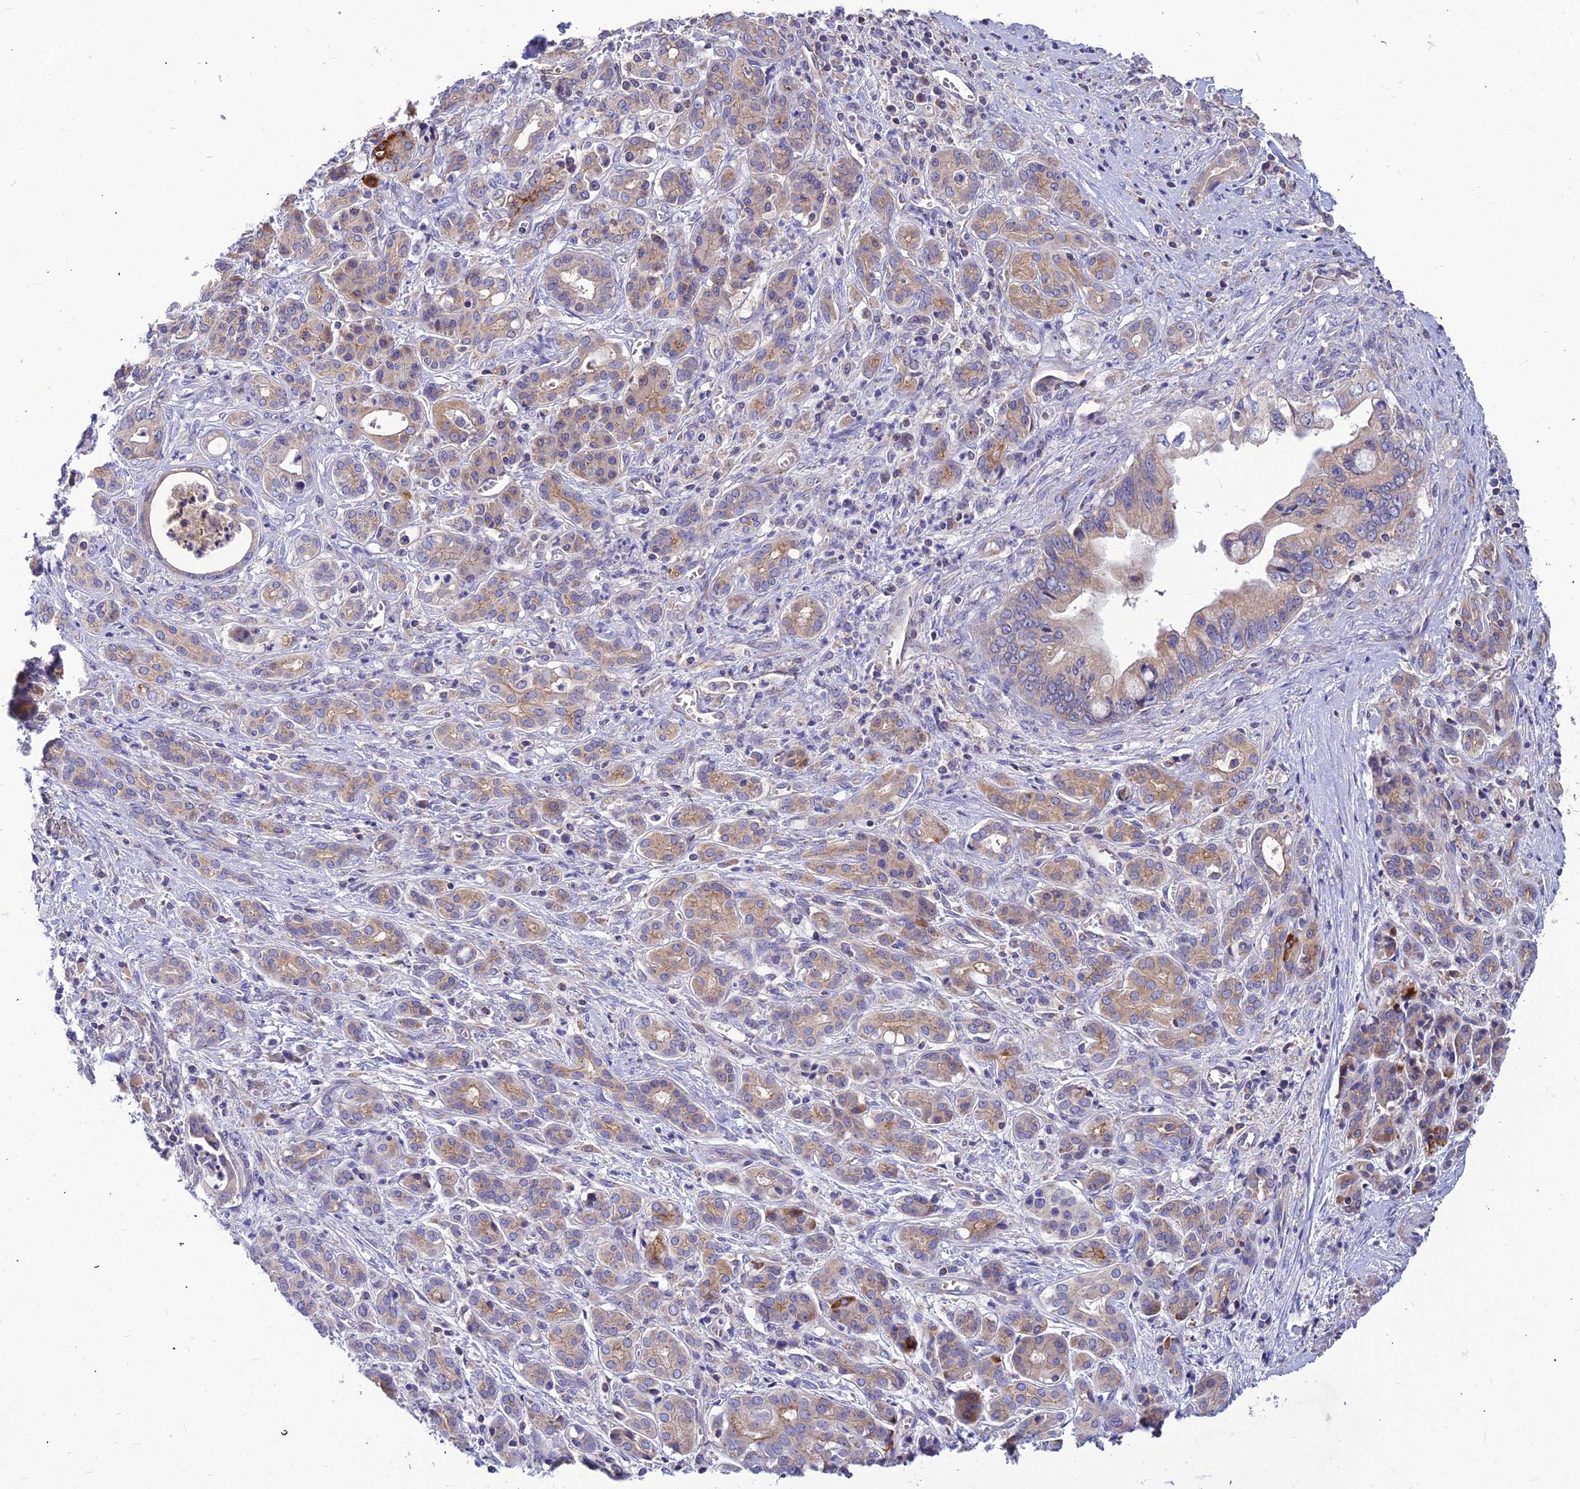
{"staining": {"intensity": "weak", "quantity": "25%-75%", "location": "cytoplasmic/membranous"}, "tissue": "pancreatic cancer", "cell_type": "Tumor cells", "image_type": "cancer", "snomed": [{"axis": "morphology", "description": "Adenocarcinoma, NOS"}, {"axis": "topography", "description": "Pancreas"}], "caption": "Protein positivity by IHC displays weak cytoplasmic/membranous expression in about 25%-75% of tumor cells in pancreatic cancer.", "gene": "ASPHD1", "patient": {"sex": "male", "age": 59}}